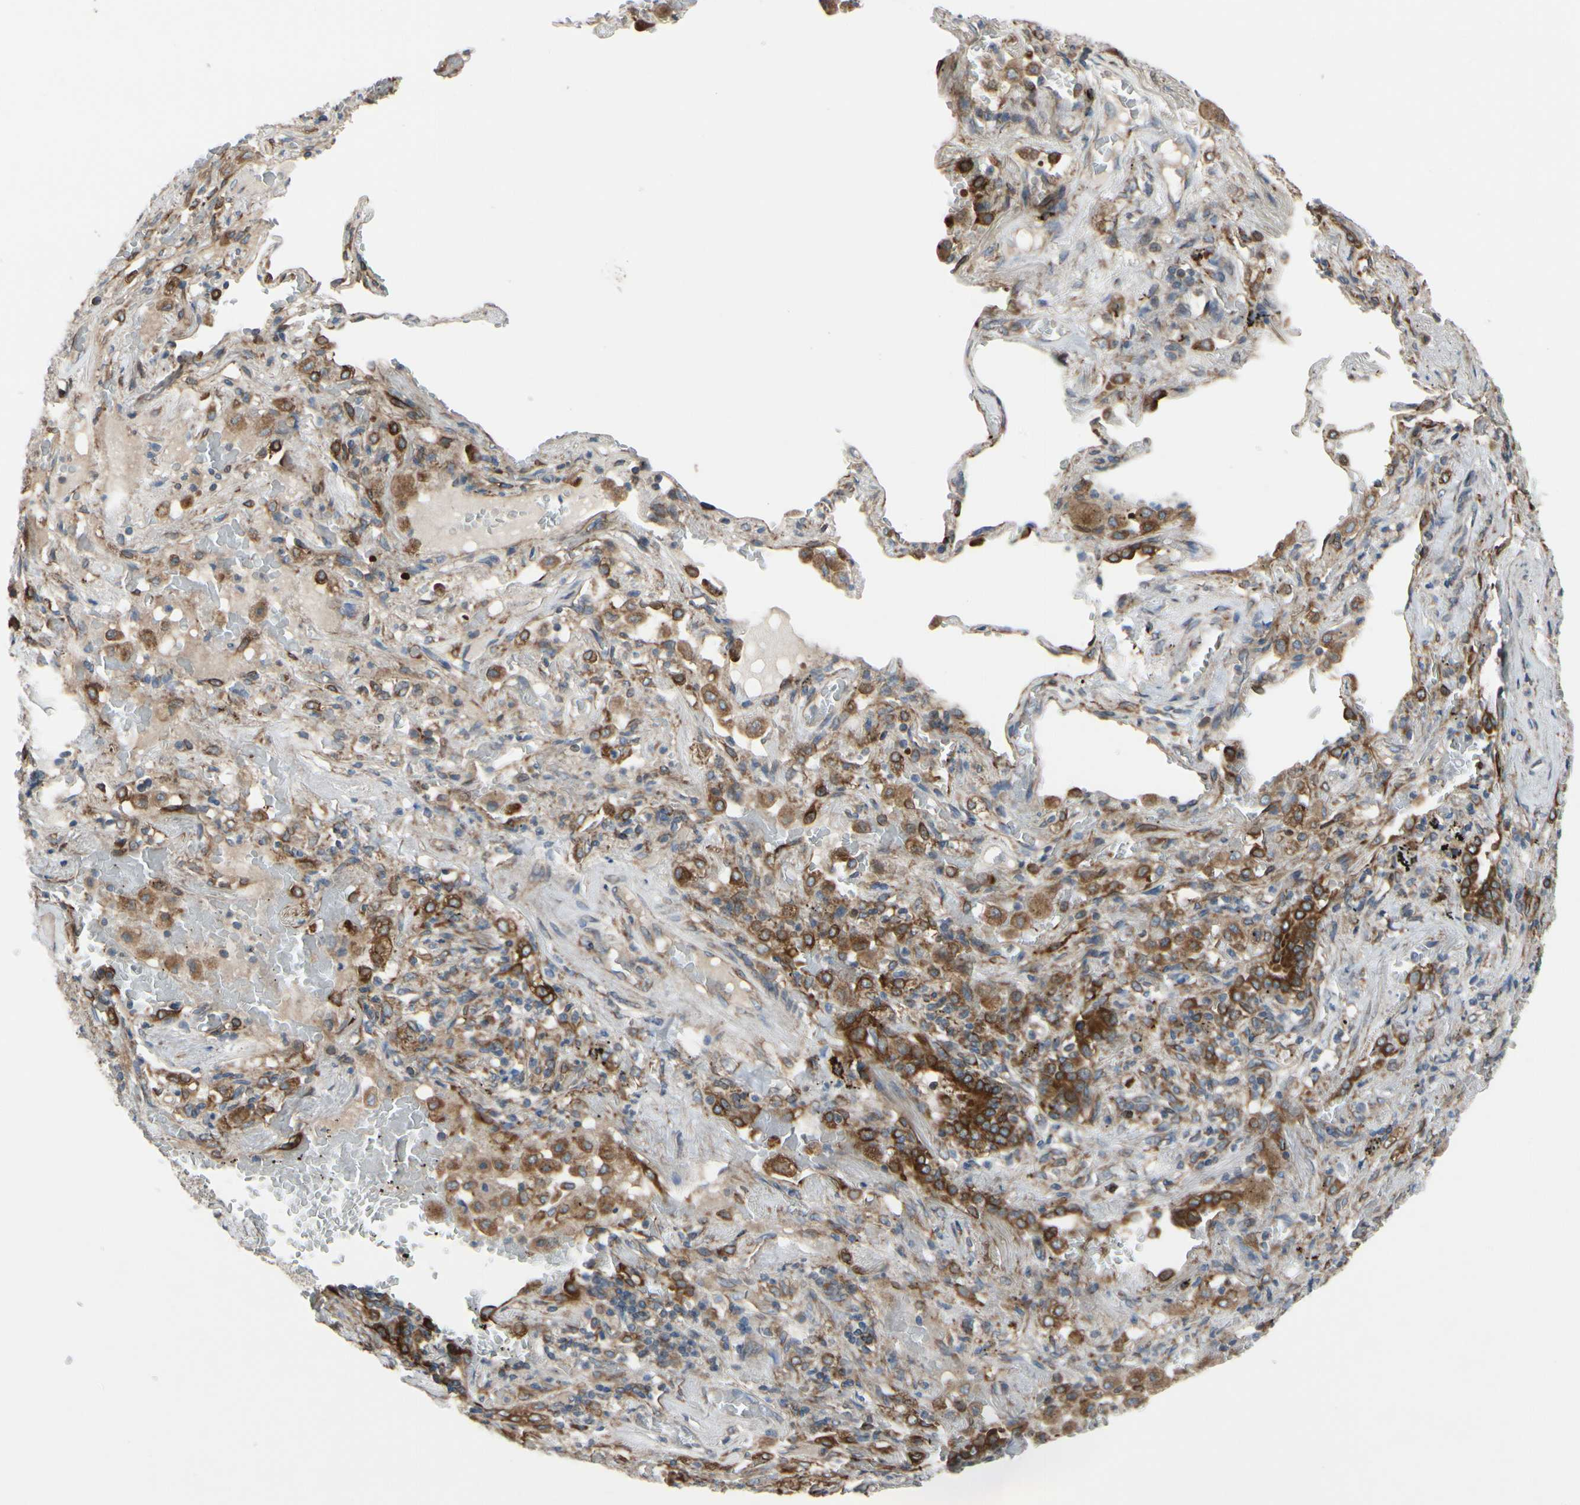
{"staining": {"intensity": "strong", "quantity": ">75%", "location": "cytoplasmic/membranous"}, "tissue": "lung cancer", "cell_type": "Tumor cells", "image_type": "cancer", "snomed": [{"axis": "morphology", "description": "Squamous cell carcinoma, NOS"}, {"axis": "topography", "description": "Lung"}], "caption": "This image displays IHC staining of lung squamous cell carcinoma, with high strong cytoplasmic/membranous staining in about >75% of tumor cells.", "gene": "CLCC1", "patient": {"sex": "male", "age": 57}}